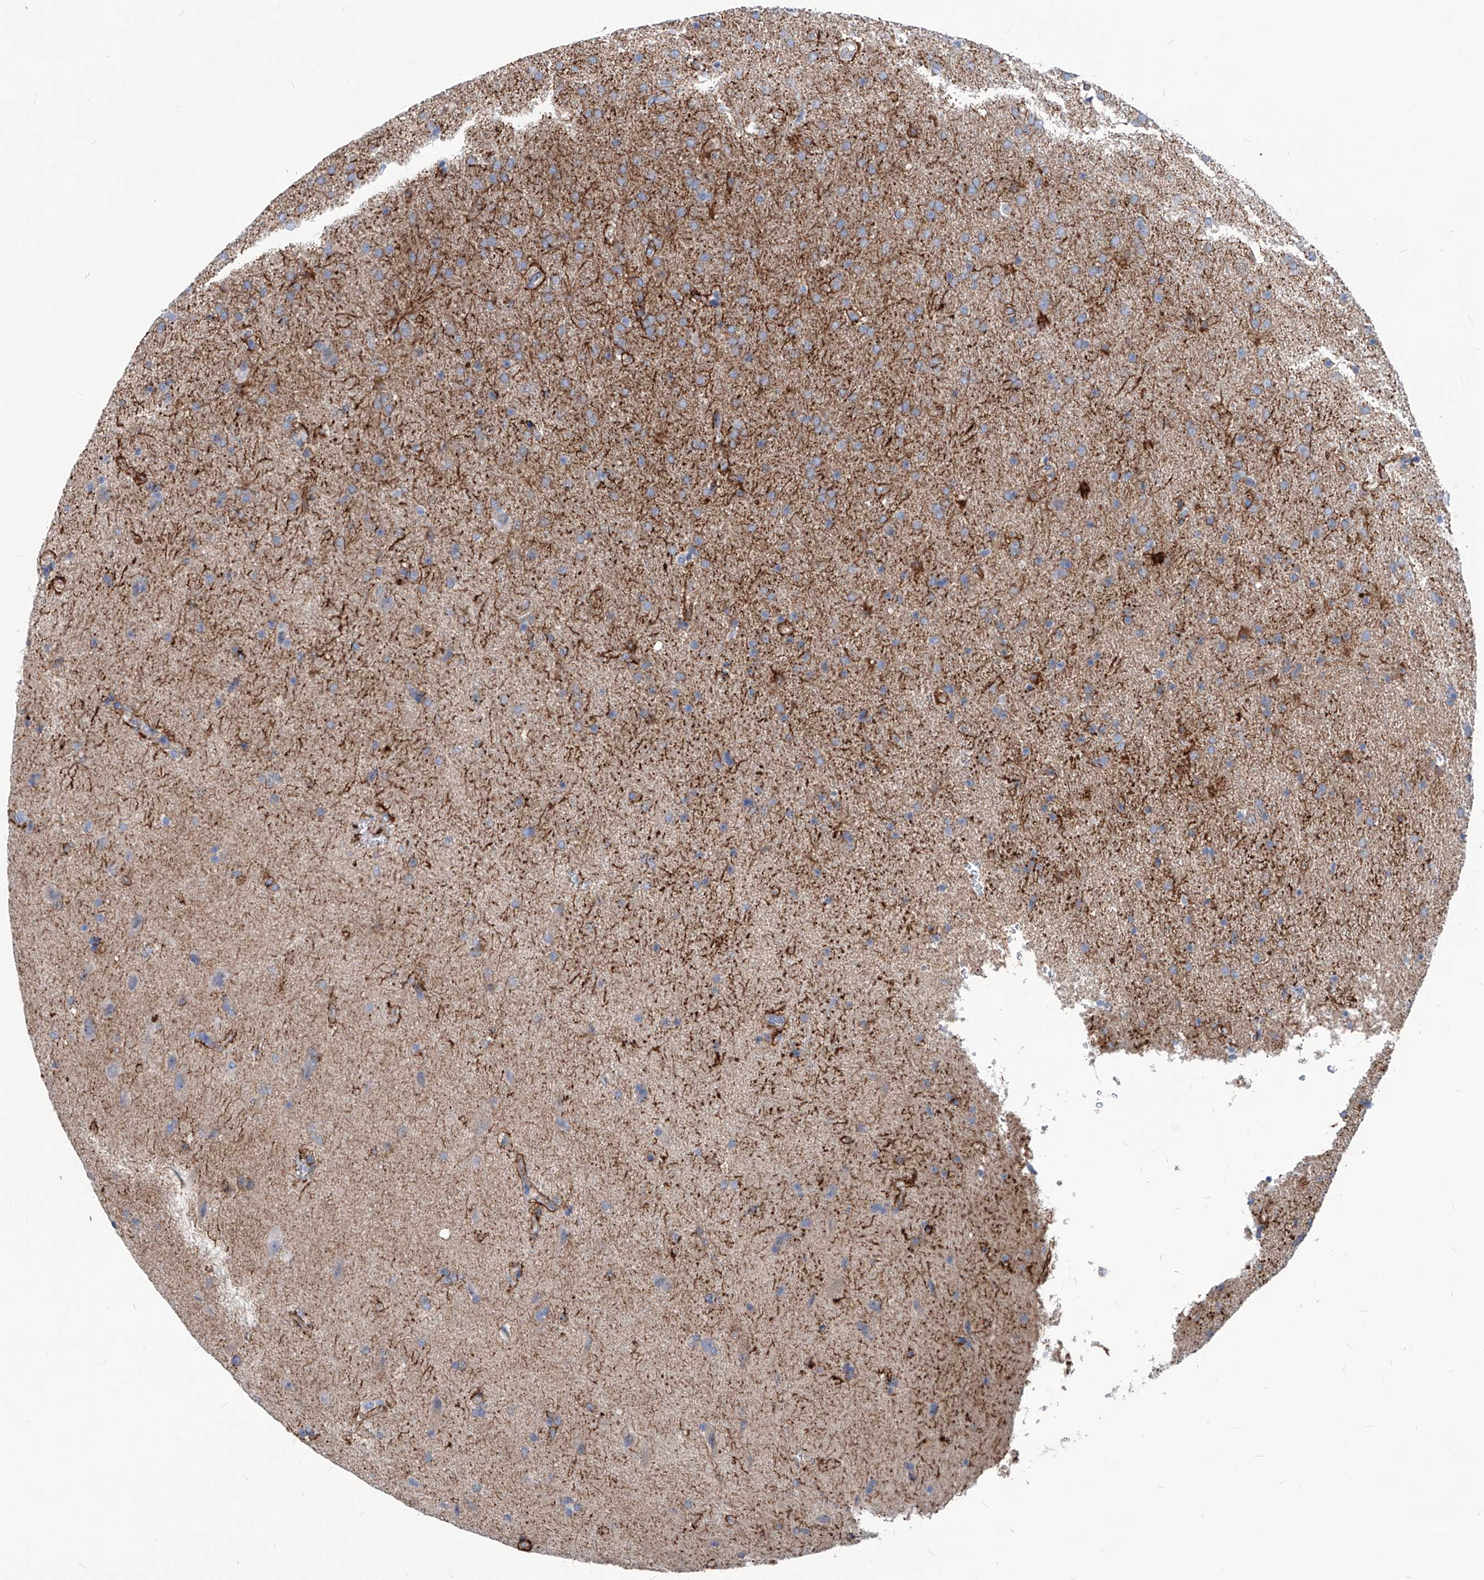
{"staining": {"intensity": "weak", "quantity": "<25%", "location": "cytoplasmic/membranous"}, "tissue": "glioma", "cell_type": "Tumor cells", "image_type": "cancer", "snomed": [{"axis": "morphology", "description": "Glioma, malignant, High grade"}, {"axis": "topography", "description": "Brain"}], "caption": "Glioma stained for a protein using immunohistochemistry (IHC) shows no expression tumor cells.", "gene": "AKAP10", "patient": {"sex": "male", "age": 72}}